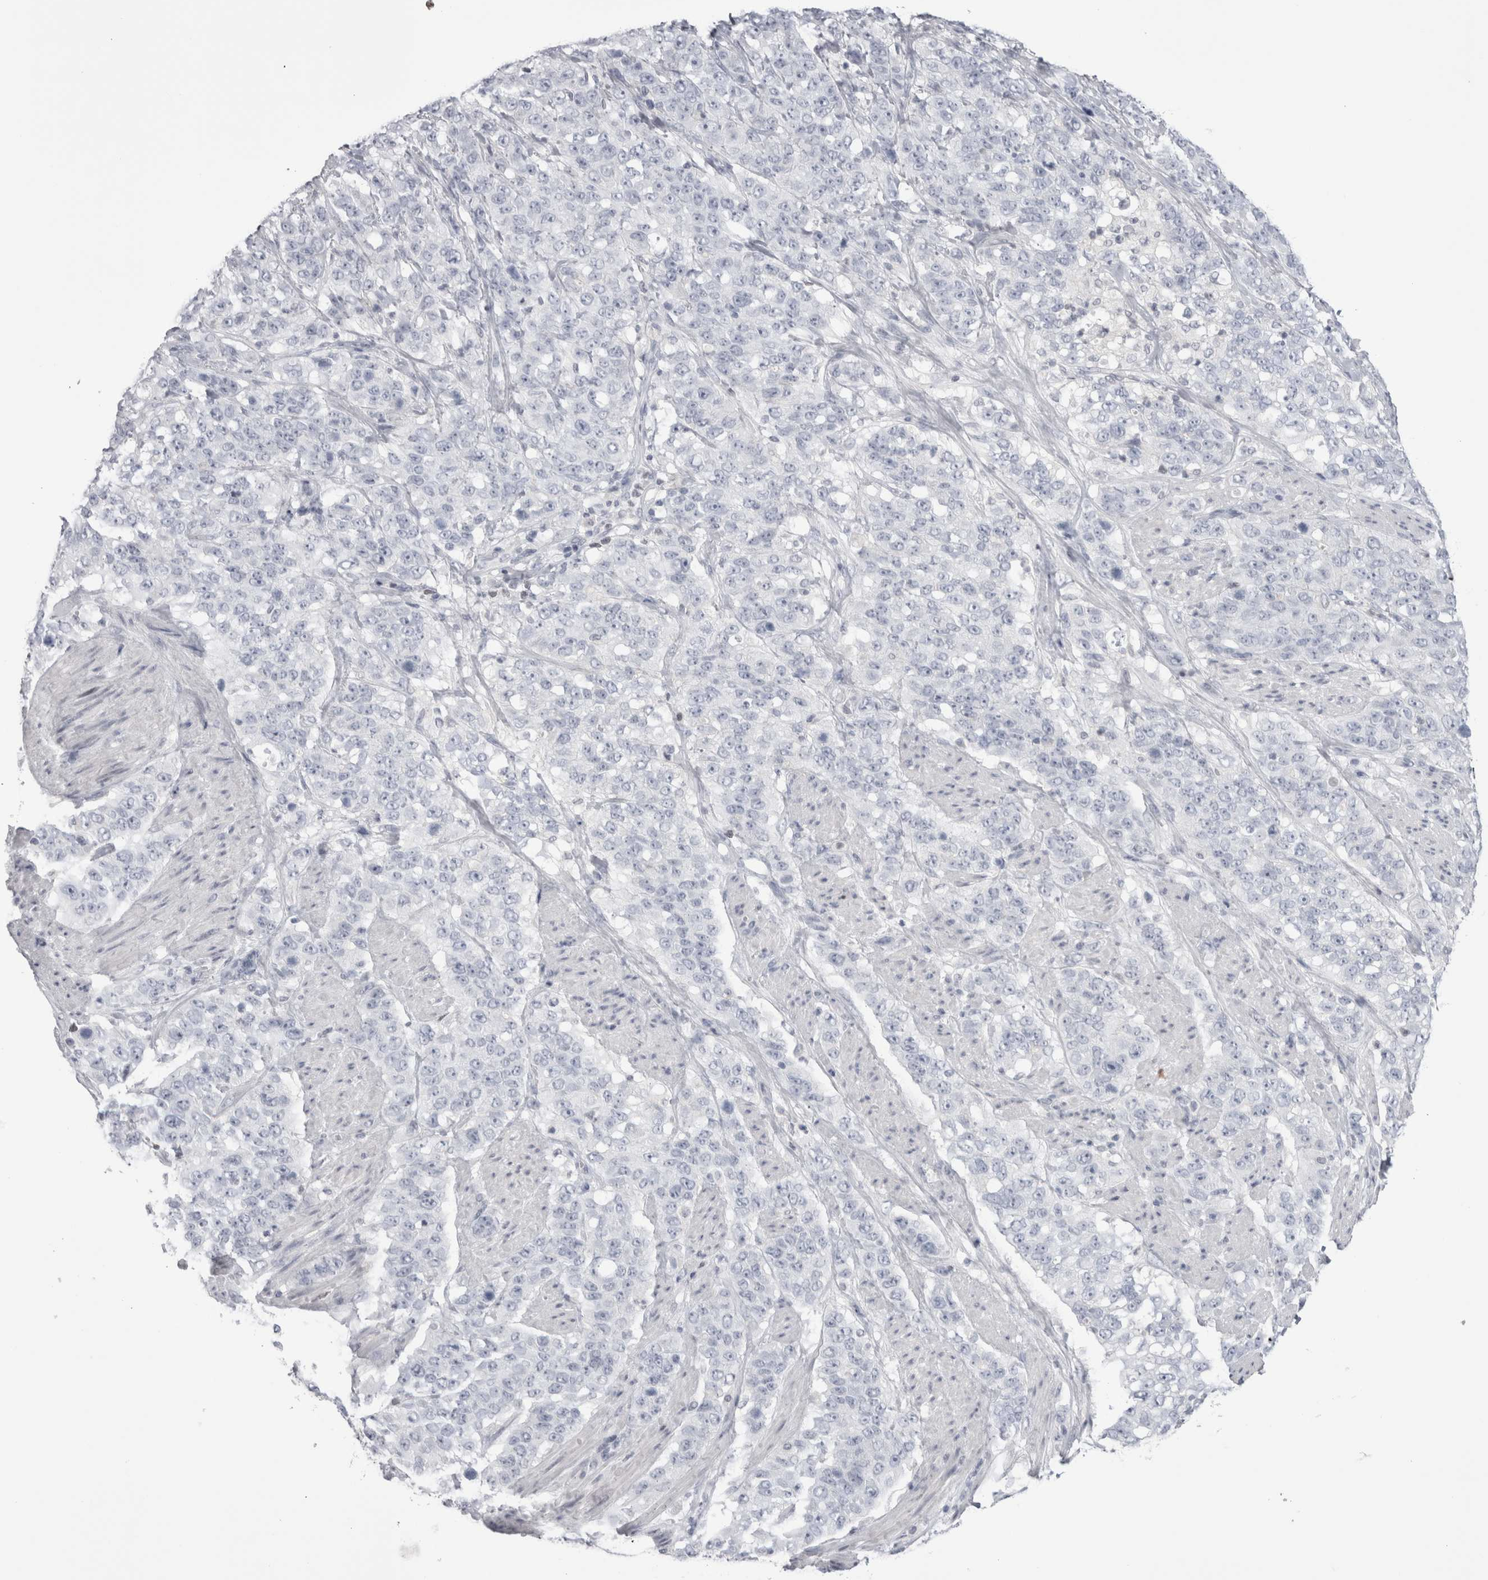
{"staining": {"intensity": "negative", "quantity": "none", "location": "none"}, "tissue": "stomach cancer", "cell_type": "Tumor cells", "image_type": "cancer", "snomed": [{"axis": "morphology", "description": "Adenocarcinoma, NOS"}, {"axis": "topography", "description": "Stomach"}], "caption": "There is no significant staining in tumor cells of stomach cancer. Brightfield microscopy of immunohistochemistry (IHC) stained with DAB (3,3'-diaminobenzidine) (brown) and hematoxylin (blue), captured at high magnification.", "gene": "FNDC8", "patient": {"sex": "male", "age": 48}}